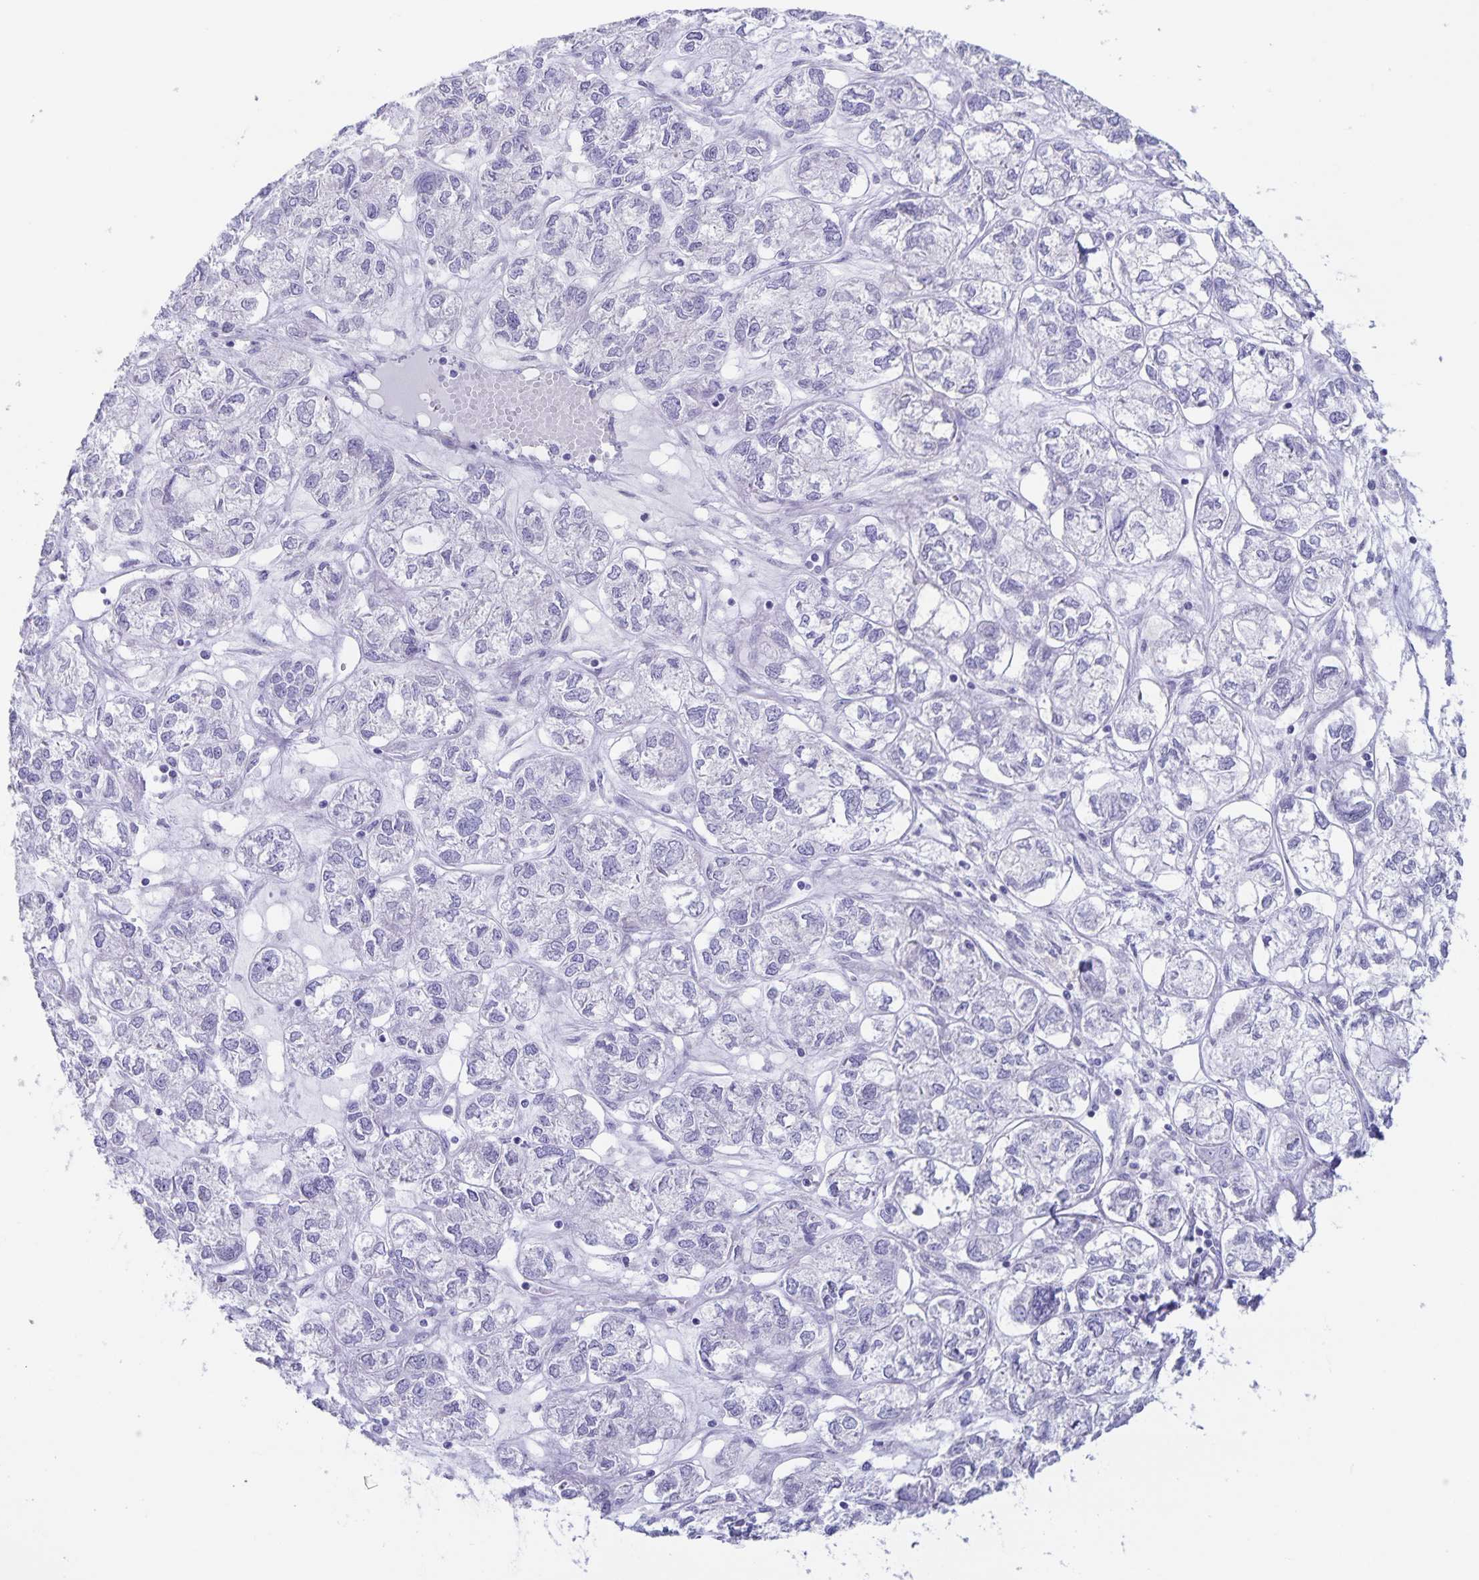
{"staining": {"intensity": "negative", "quantity": "none", "location": "none"}, "tissue": "ovarian cancer", "cell_type": "Tumor cells", "image_type": "cancer", "snomed": [{"axis": "morphology", "description": "Carcinoma, endometroid"}, {"axis": "topography", "description": "Ovary"}], "caption": "High power microscopy photomicrograph of an immunohistochemistry (IHC) histopathology image of ovarian cancer, revealing no significant staining in tumor cells.", "gene": "AQP4", "patient": {"sex": "female", "age": 64}}